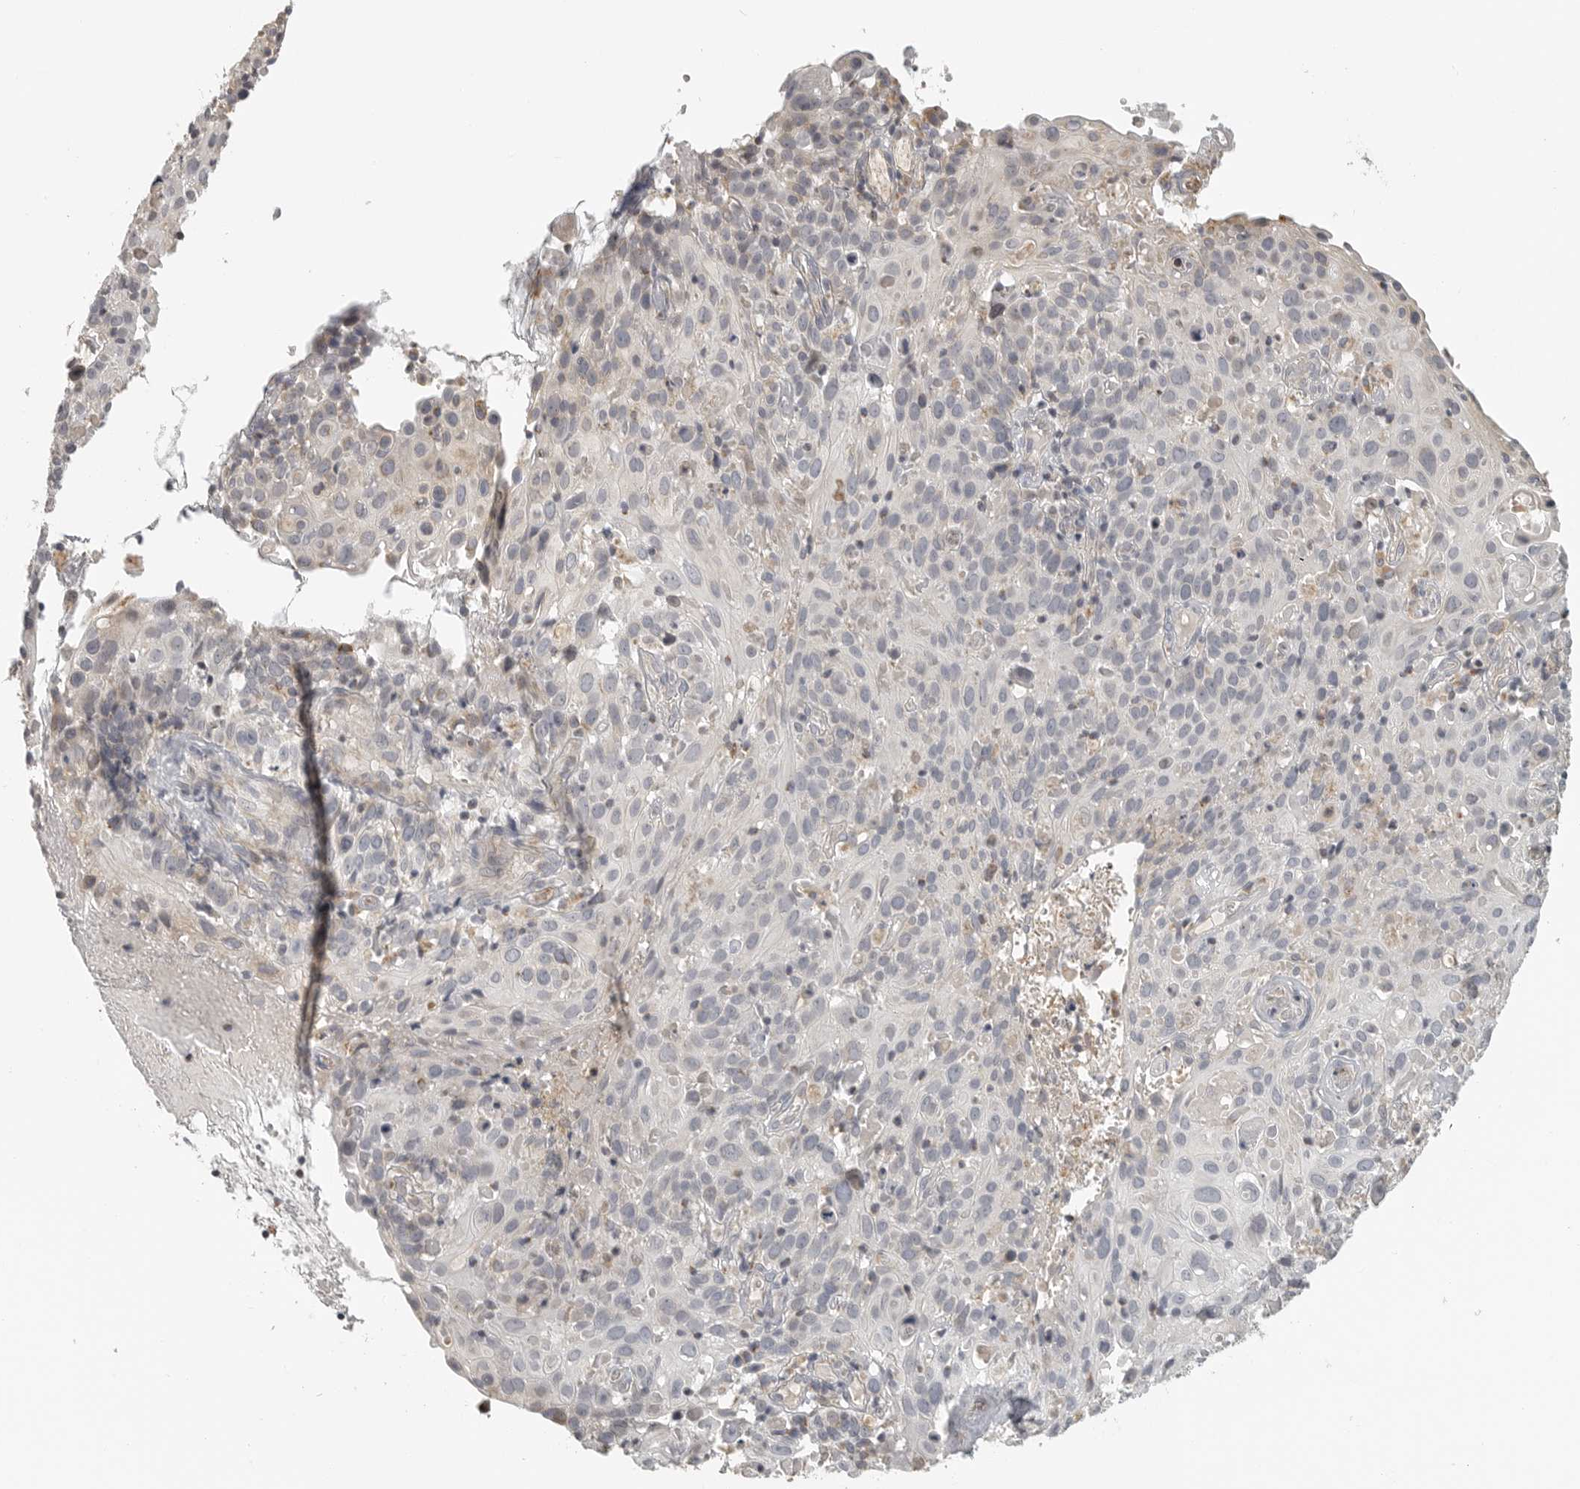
{"staining": {"intensity": "weak", "quantity": "<25%", "location": "cytoplasmic/membranous"}, "tissue": "cervical cancer", "cell_type": "Tumor cells", "image_type": "cancer", "snomed": [{"axis": "morphology", "description": "Squamous cell carcinoma, NOS"}, {"axis": "topography", "description": "Cervix"}], "caption": "Cervical squamous cell carcinoma stained for a protein using immunohistochemistry demonstrates no staining tumor cells.", "gene": "RXFP3", "patient": {"sex": "female", "age": 74}}